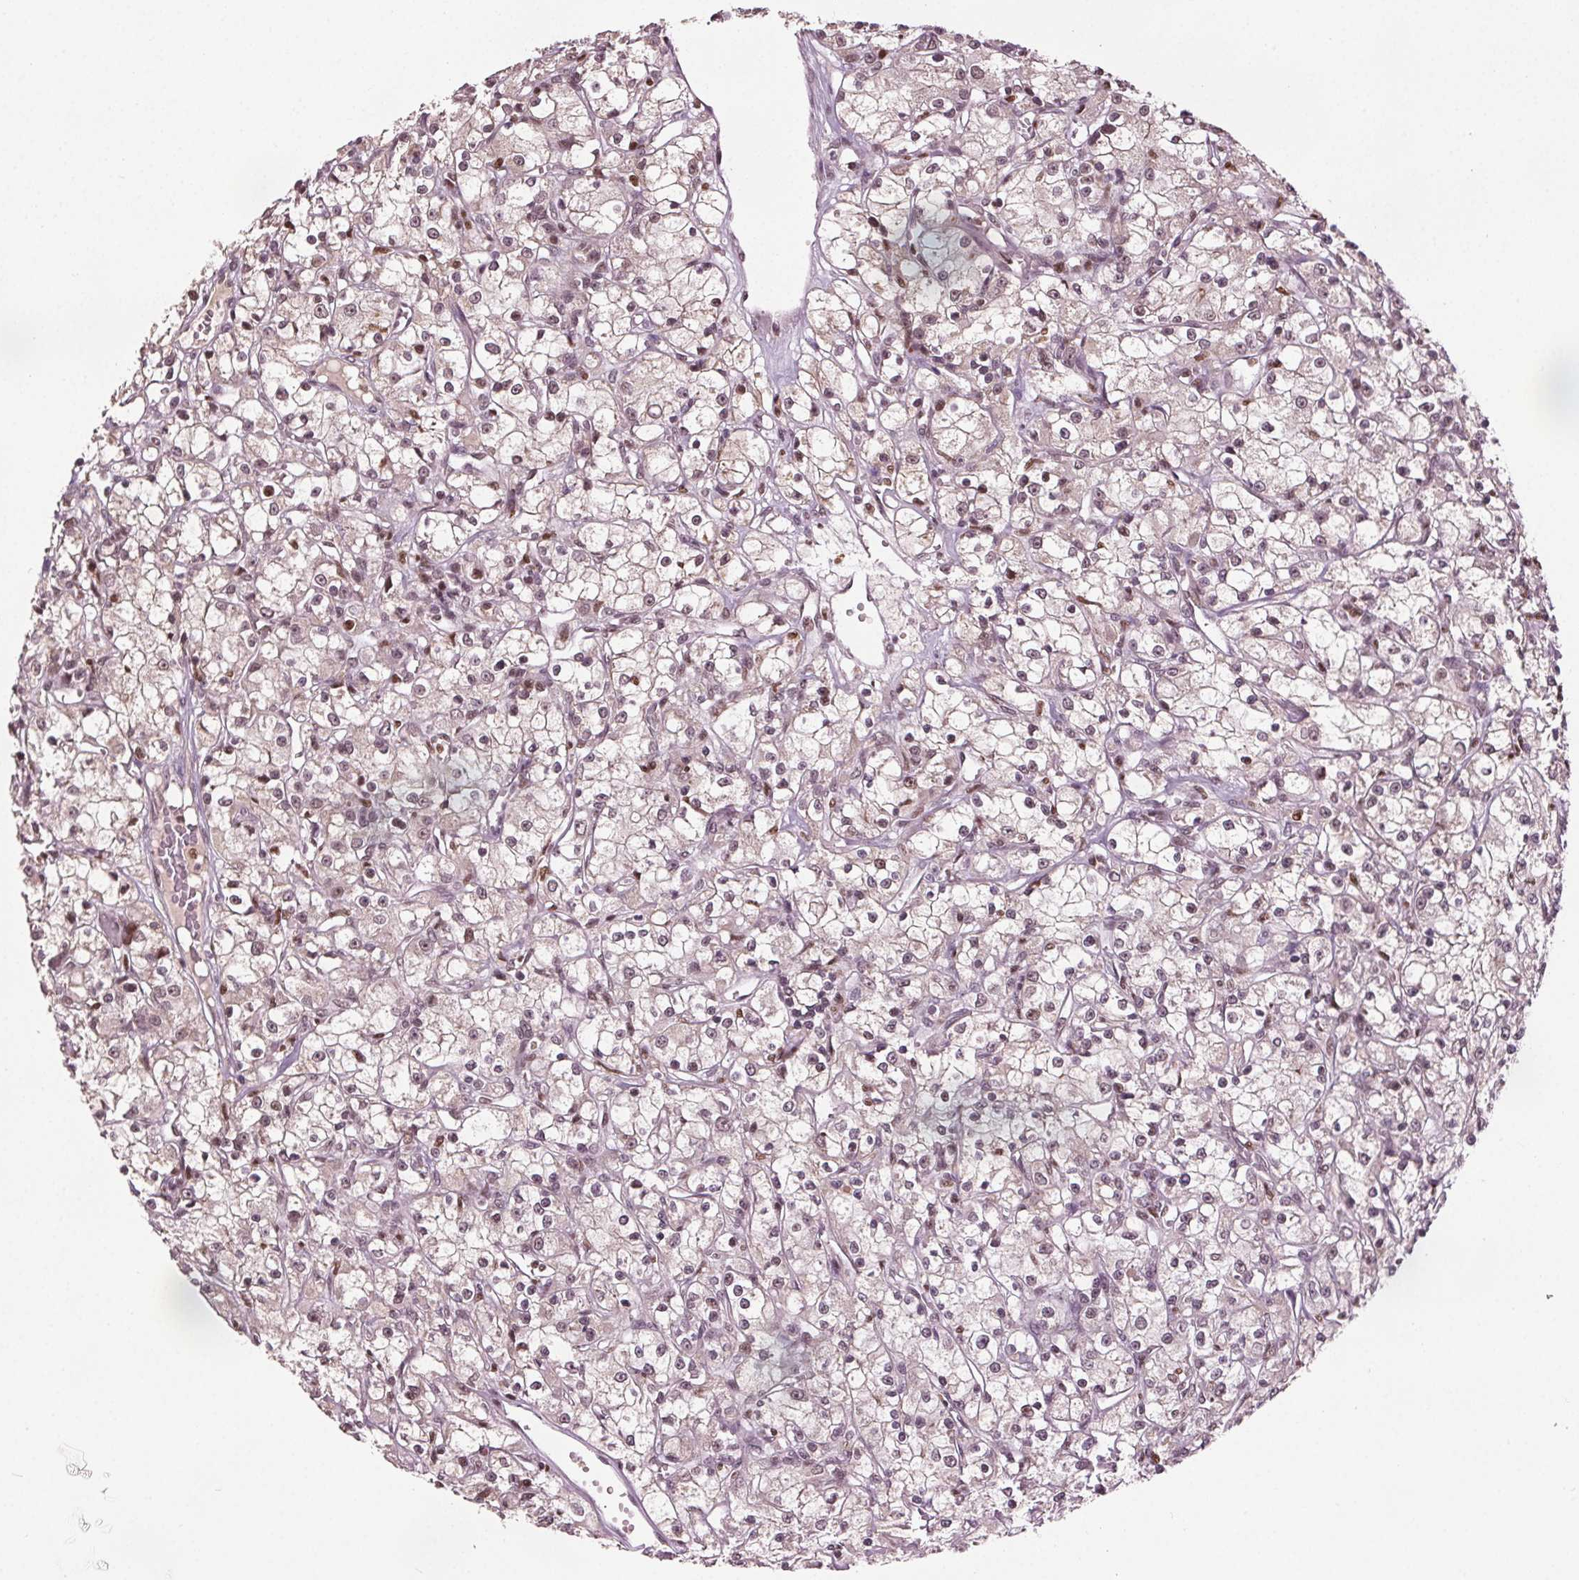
{"staining": {"intensity": "weak", "quantity": "25%-75%", "location": "nuclear"}, "tissue": "renal cancer", "cell_type": "Tumor cells", "image_type": "cancer", "snomed": [{"axis": "morphology", "description": "Adenocarcinoma, NOS"}, {"axis": "topography", "description": "Kidney"}], "caption": "Protein staining of renal cancer tissue exhibits weak nuclear staining in approximately 25%-75% of tumor cells.", "gene": "DDX11", "patient": {"sex": "female", "age": 59}}